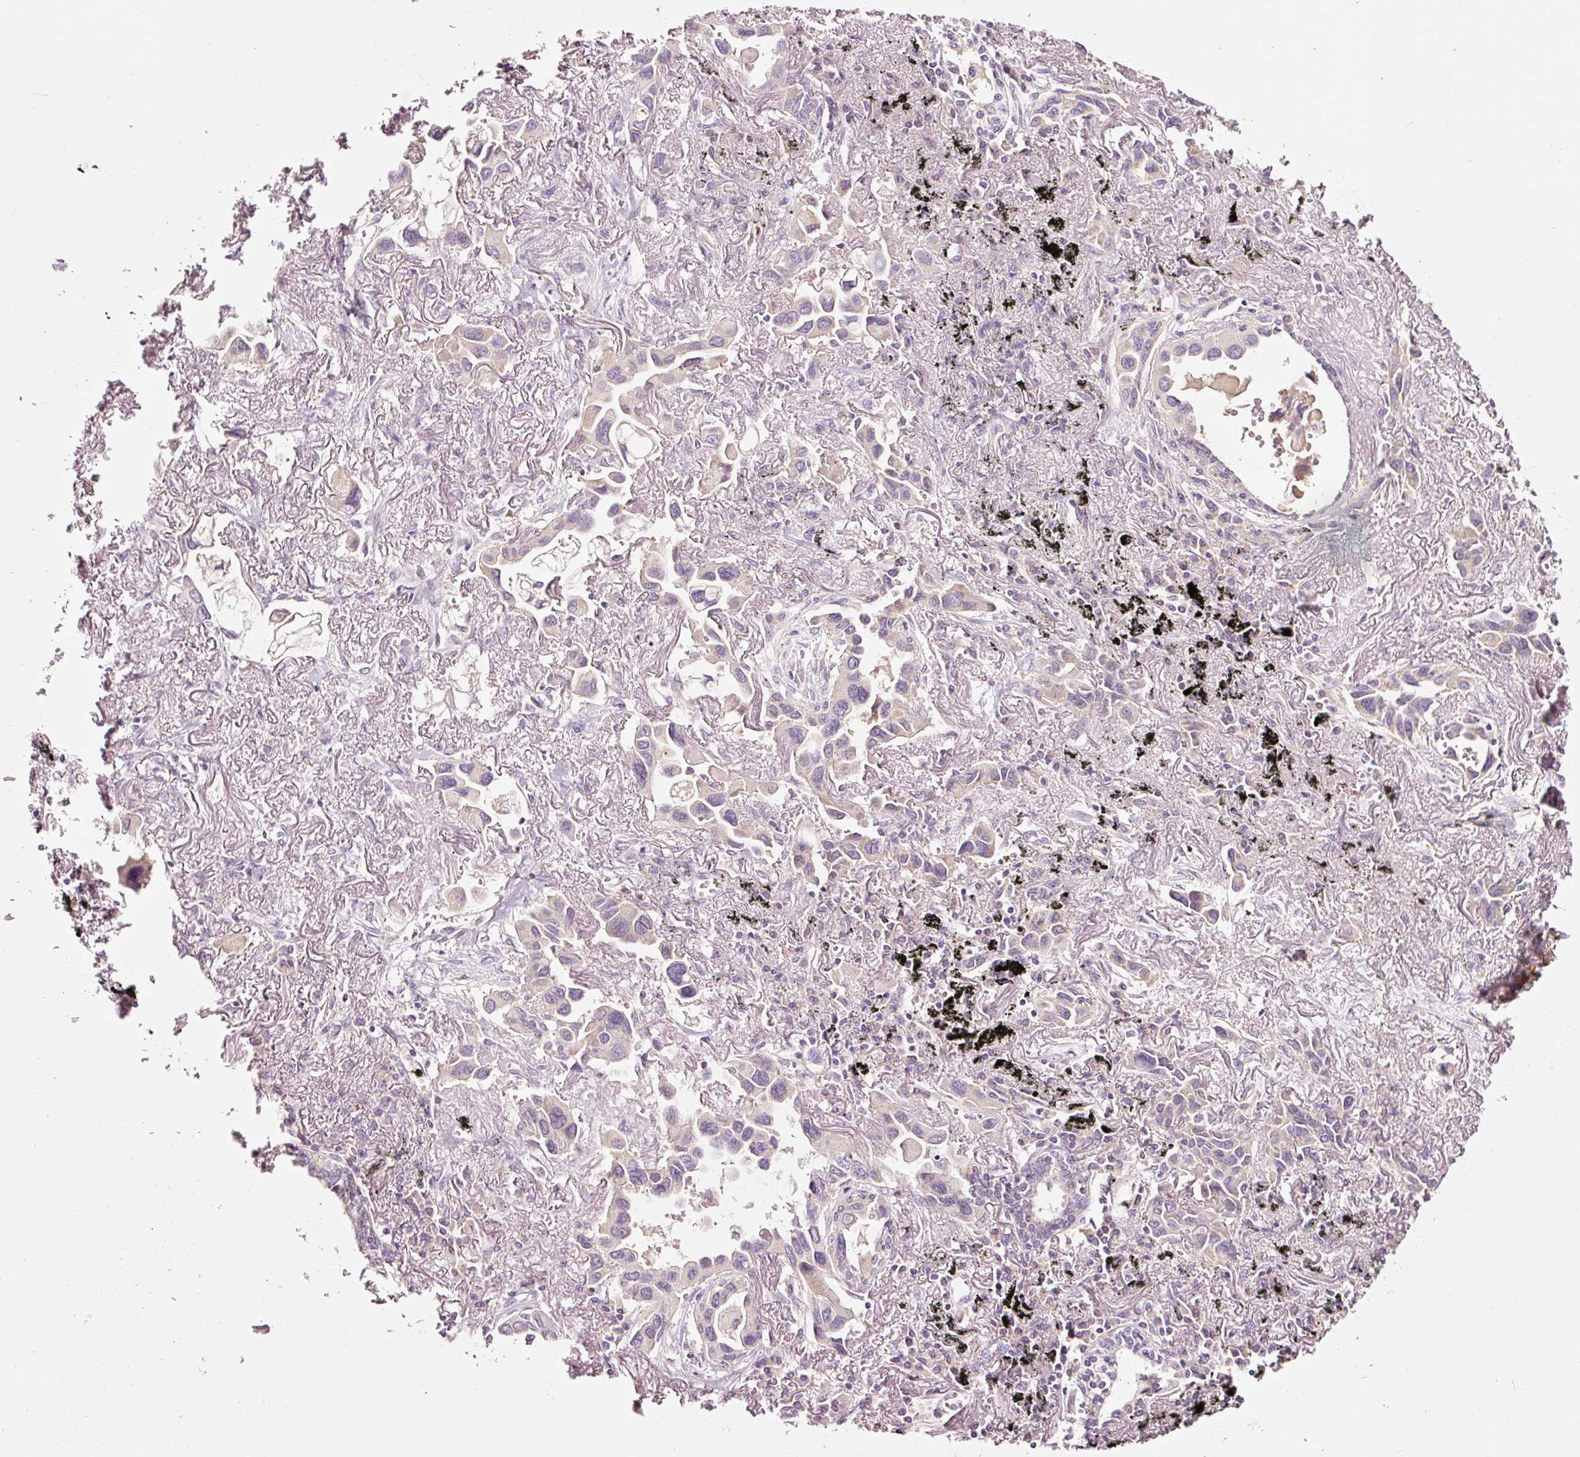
{"staining": {"intensity": "negative", "quantity": "none", "location": "none"}, "tissue": "lung cancer", "cell_type": "Tumor cells", "image_type": "cancer", "snomed": [{"axis": "morphology", "description": "Adenocarcinoma, NOS"}, {"axis": "topography", "description": "Lung"}], "caption": "Tumor cells are negative for protein expression in human adenocarcinoma (lung). (DAB (3,3'-diaminobenzidine) IHC with hematoxylin counter stain).", "gene": "LDHAL6B", "patient": {"sex": "female", "age": 76}}